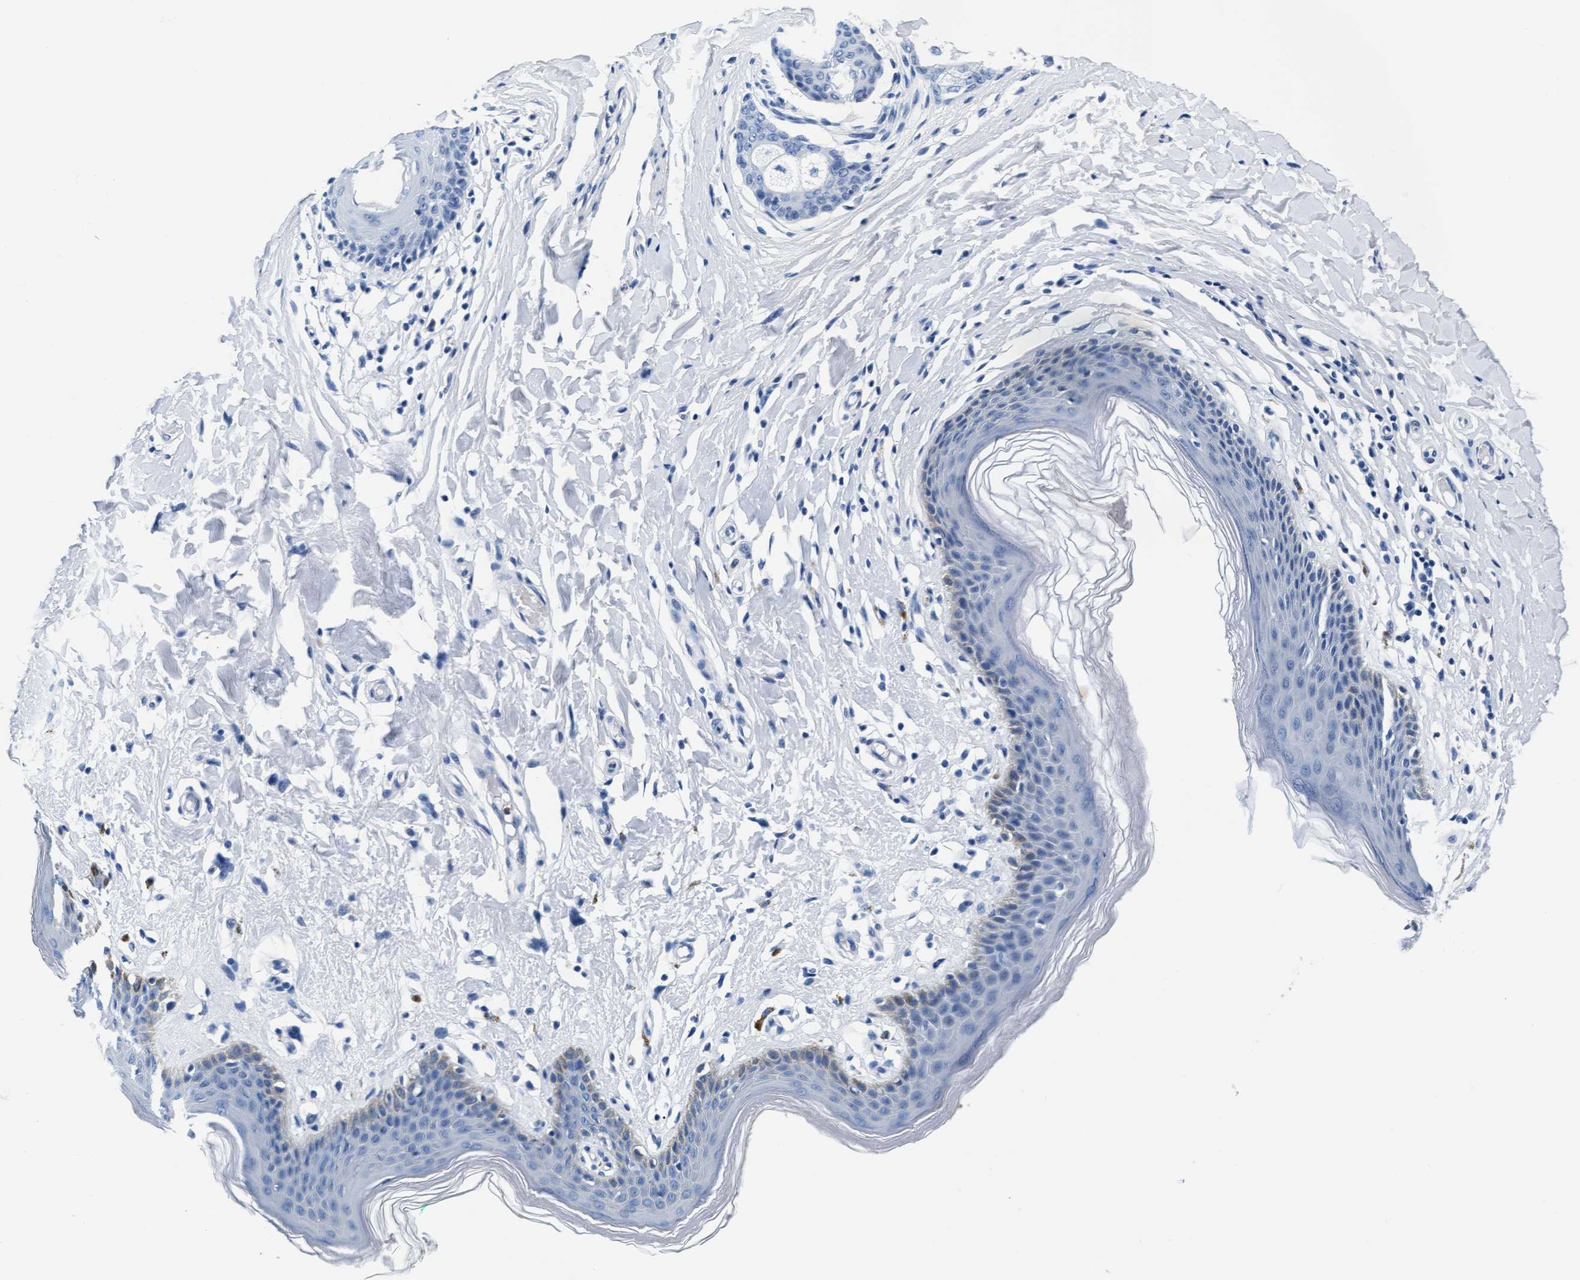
{"staining": {"intensity": "negative", "quantity": "none", "location": "none"}, "tissue": "skin", "cell_type": "Epidermal cells", "image_type": "normal", "snomed": [{"axis": "morphology", "description": "Normal tissue, NOS"}, {"axis": "topography", "description": "Vulva"}], "caption": "This is a histopathology image of IHC staining of normal skin, which shows no staining in epidermal cells.", "gene": "MMP8", "patient": {"sex": "female", "age": 66}}